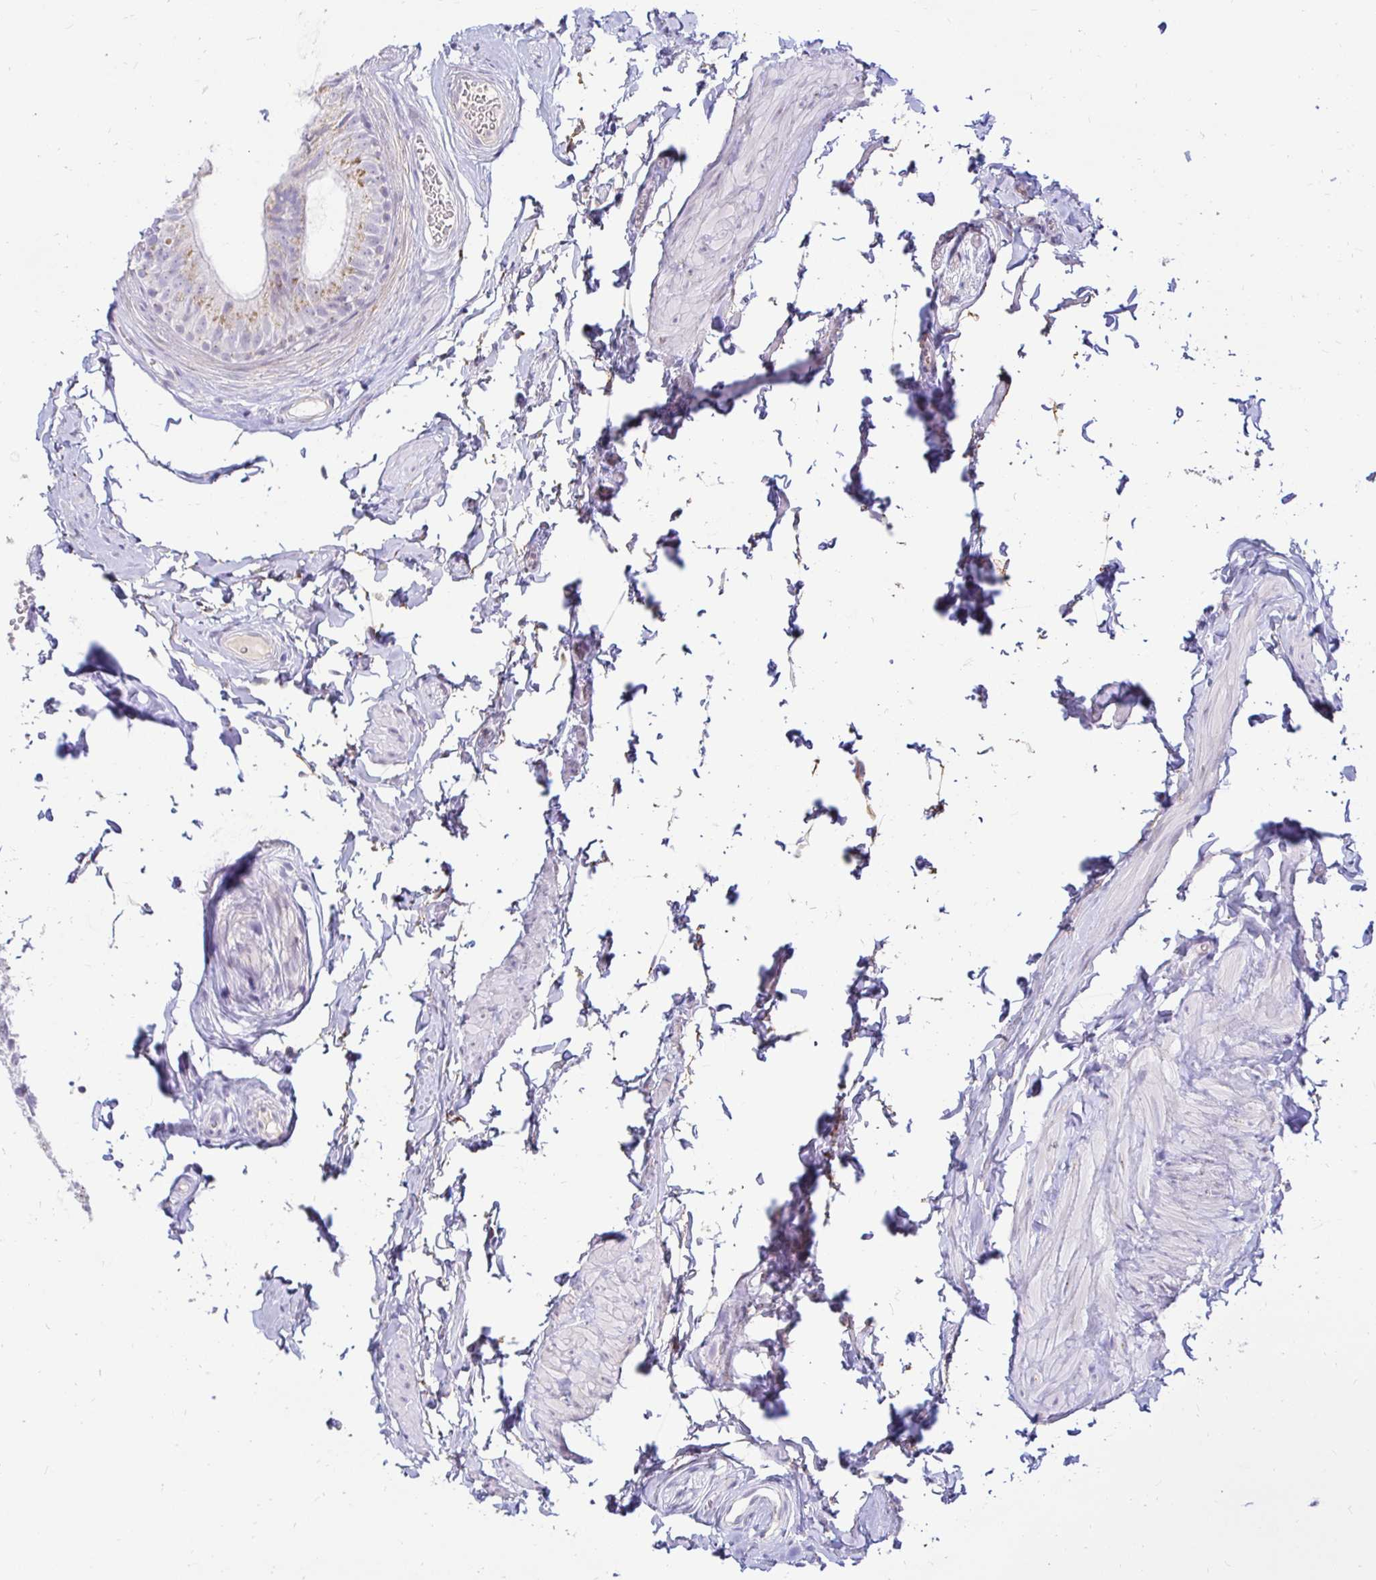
{"staining": {"intensity": "weak", "quantity": "25%-75%", "location": "cytoplasmic/membranous"}, "tissue": "epididymis", "cell_type": "Glandular cells", "image_type": "normal", "snomed": [{"axis": "morphology", "description": "Normal tissue, NOS"}, {"axis": "topography", "description": "Epididymis, spermatic cord, NOS"}, {"axis": "topography", "description": "Epididymis"}, {"axis": "topography", "description": "Peripheral nerve tissue"}], "caption": "DAB (3,3'-diaminobenzidine) immunohistochemical staining of unremarkable human epididymis shows weak cytoplasmic/membranous protein positivity in approximately 25%-75% of glandular cells. The staining is performed using DAB brown chromogen to label protein expression. The nuclei are counter-stained blue using hematoxylin.", "gene": "OR51D1", "patient": {"sex": "male", "age": 29}}